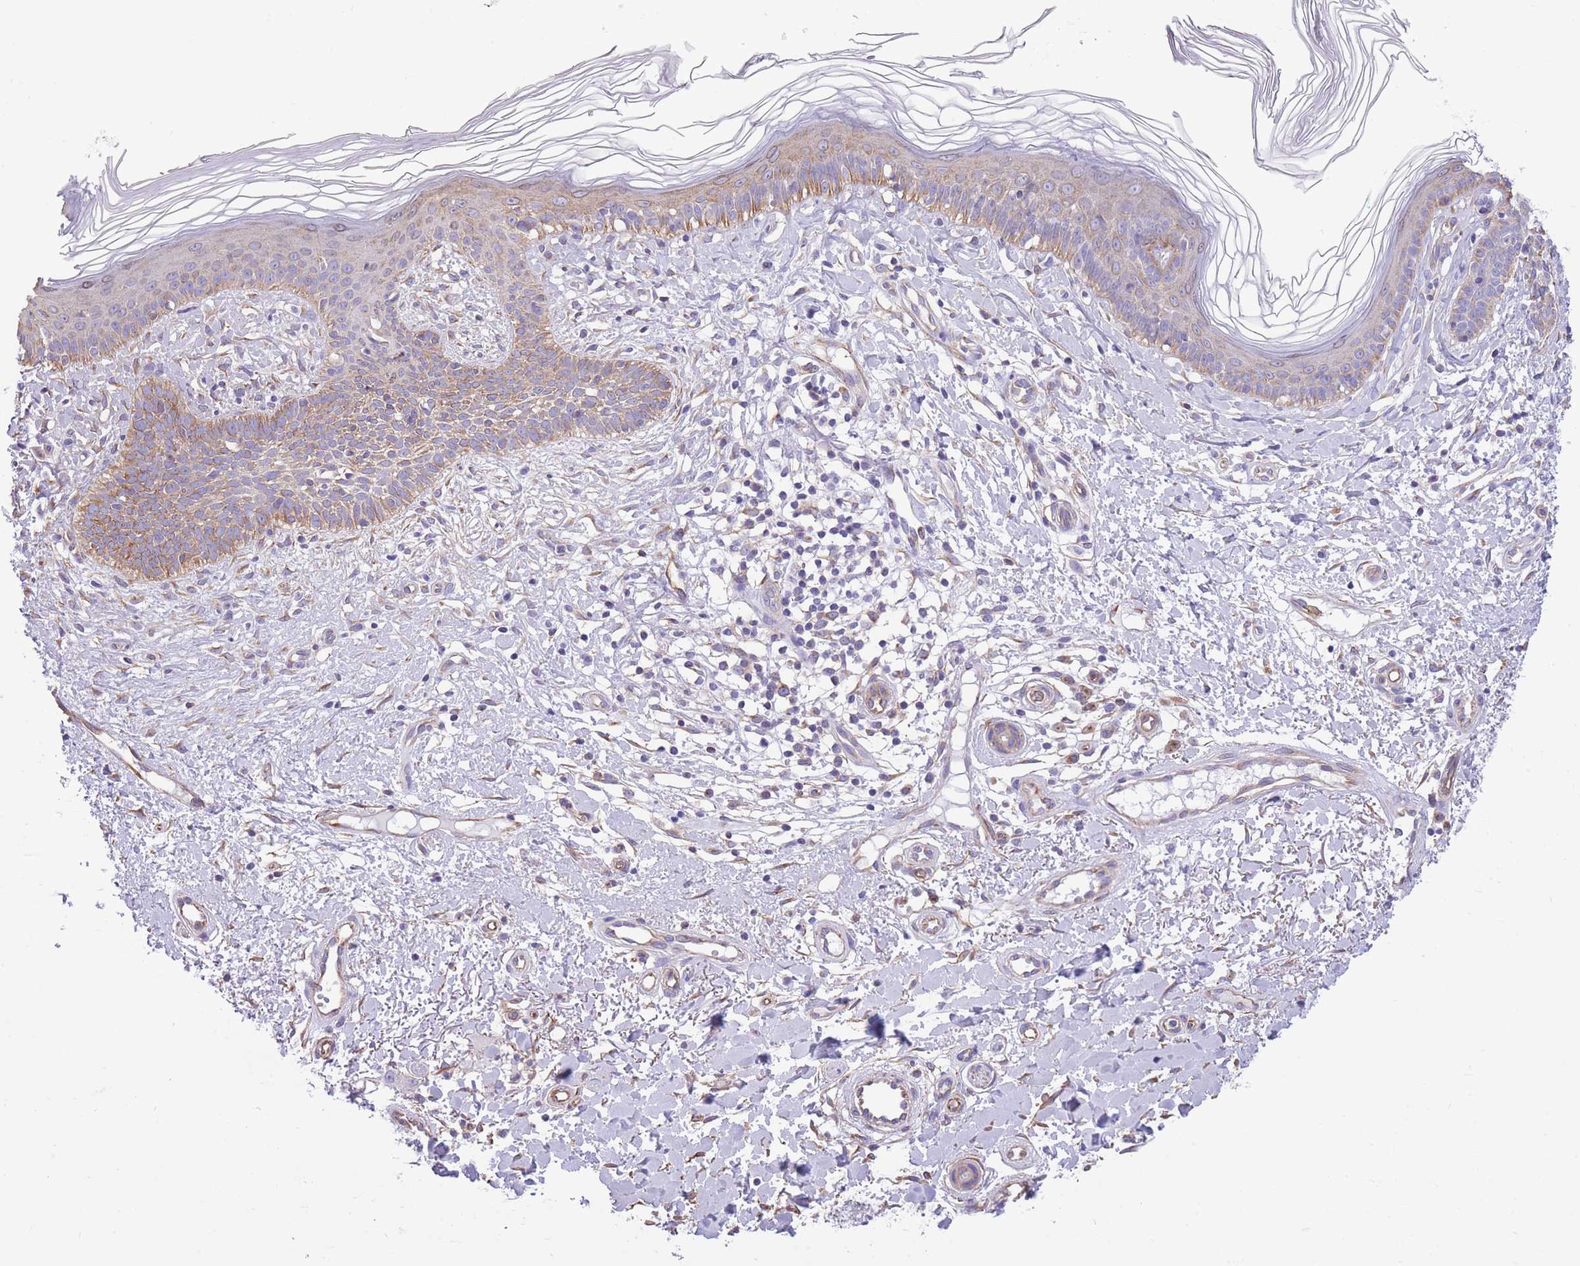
{"staining": {"intensity": "weak", "quantity": "25%-75%", "location": "cytoplasmic/membranous"}, "tissue": "skin cancer", "cell_type": "Tumor cells", "image_type": "cancer", "snomed": [{"axis": "morphology", "description": "Basal cell carcinoma"}, {"axis": "topography", "description": "Skin"}], "caption": "The photomicrograph displays a brown stain indicating the presence of a protein in the cytoplasmic/membranous of tumor cells in skin cancer (basal cell carcinoma).", "gene": "RHOU", "patient": {"sex": "male", "age": 78}}